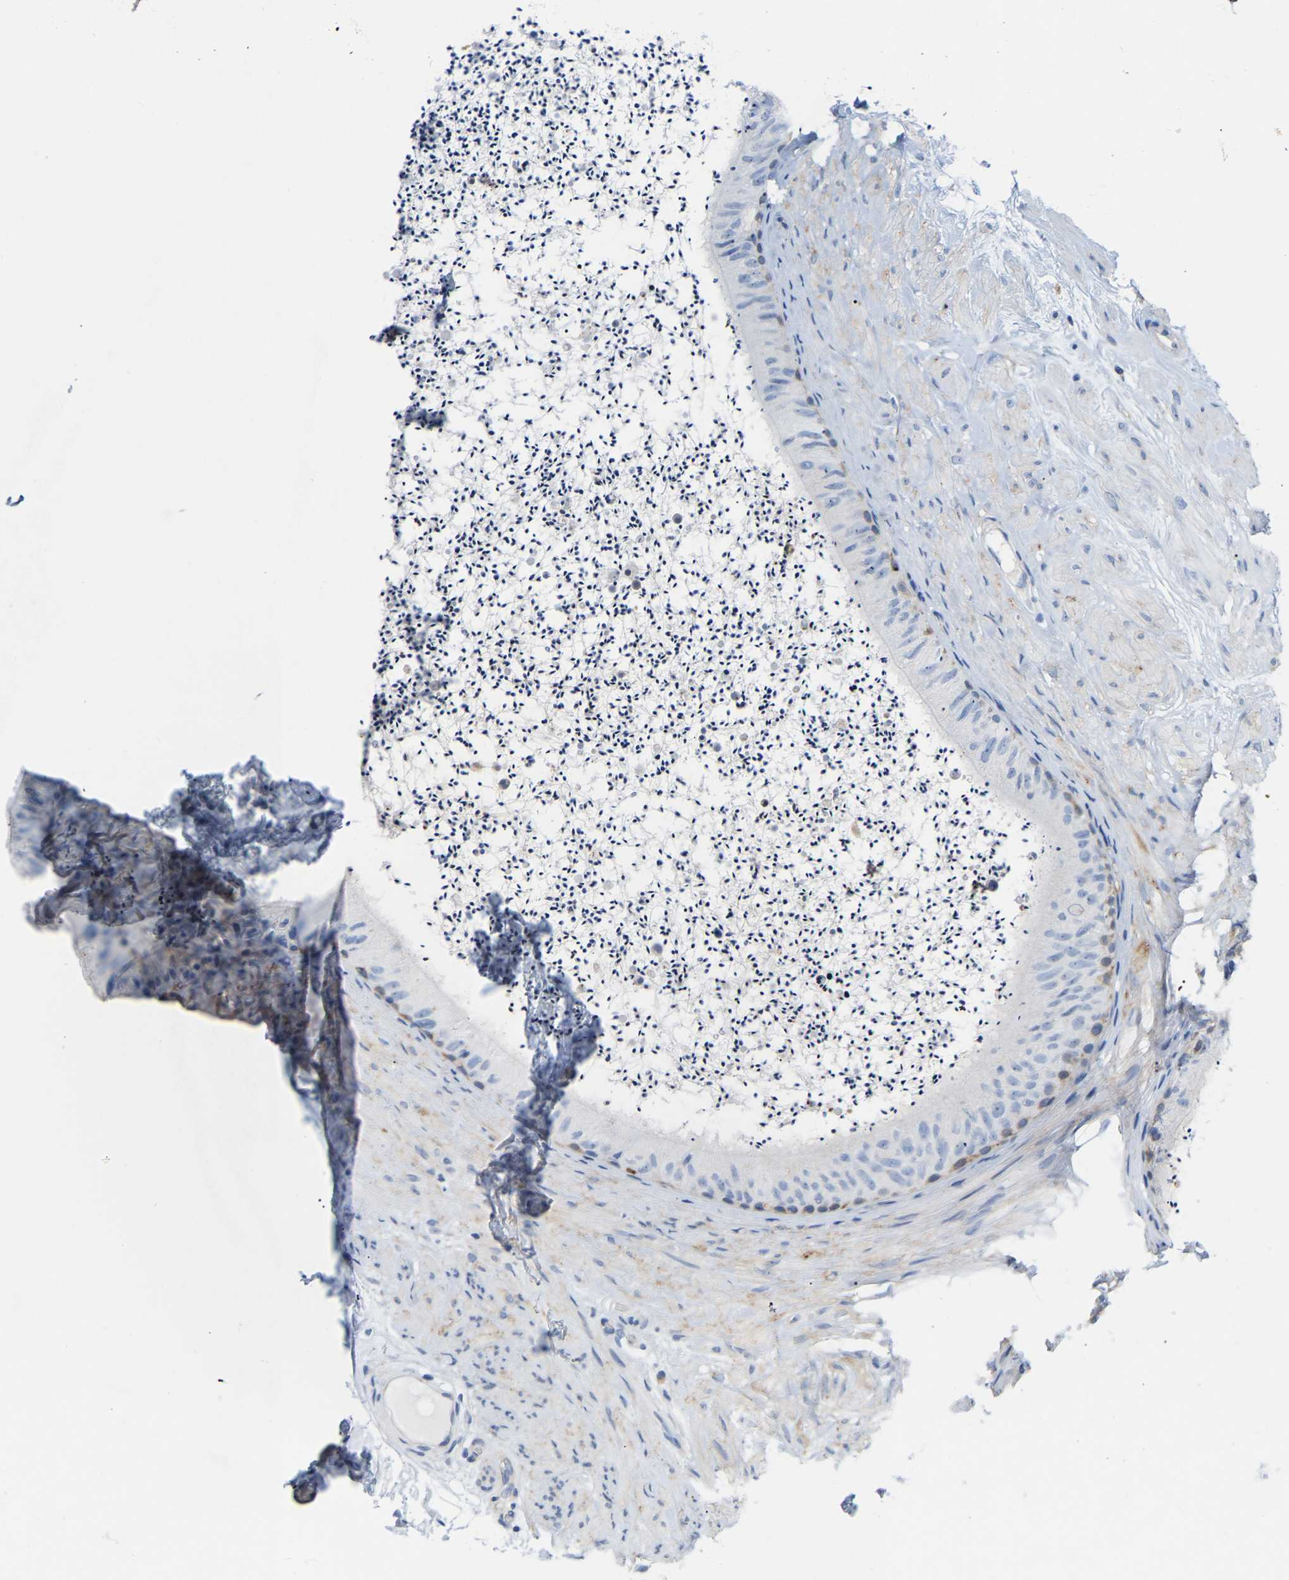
{"staining": {"intensity": "moderate", "quantity": "25%-75%", "location": "cytoplasmic/membranous"}, "tissue": "epididymis", "cell_type": "Glandular cells", "image_type": "normal", "snomed": [{"axis": "morphology", "description": "Normal tissue, NOS"}, {"axis": "topography", "description": "Epididymis"}], "caption": "Immunohistochemical staining of unremarkable human epididymis demonstrates 25%-75% levels of moderate cytoplasmic/membranous protein expression in approximately 25%-75% of glandular cells.", "gene": "ABTB2", "patient": {"sex": "male", "age": 56}}